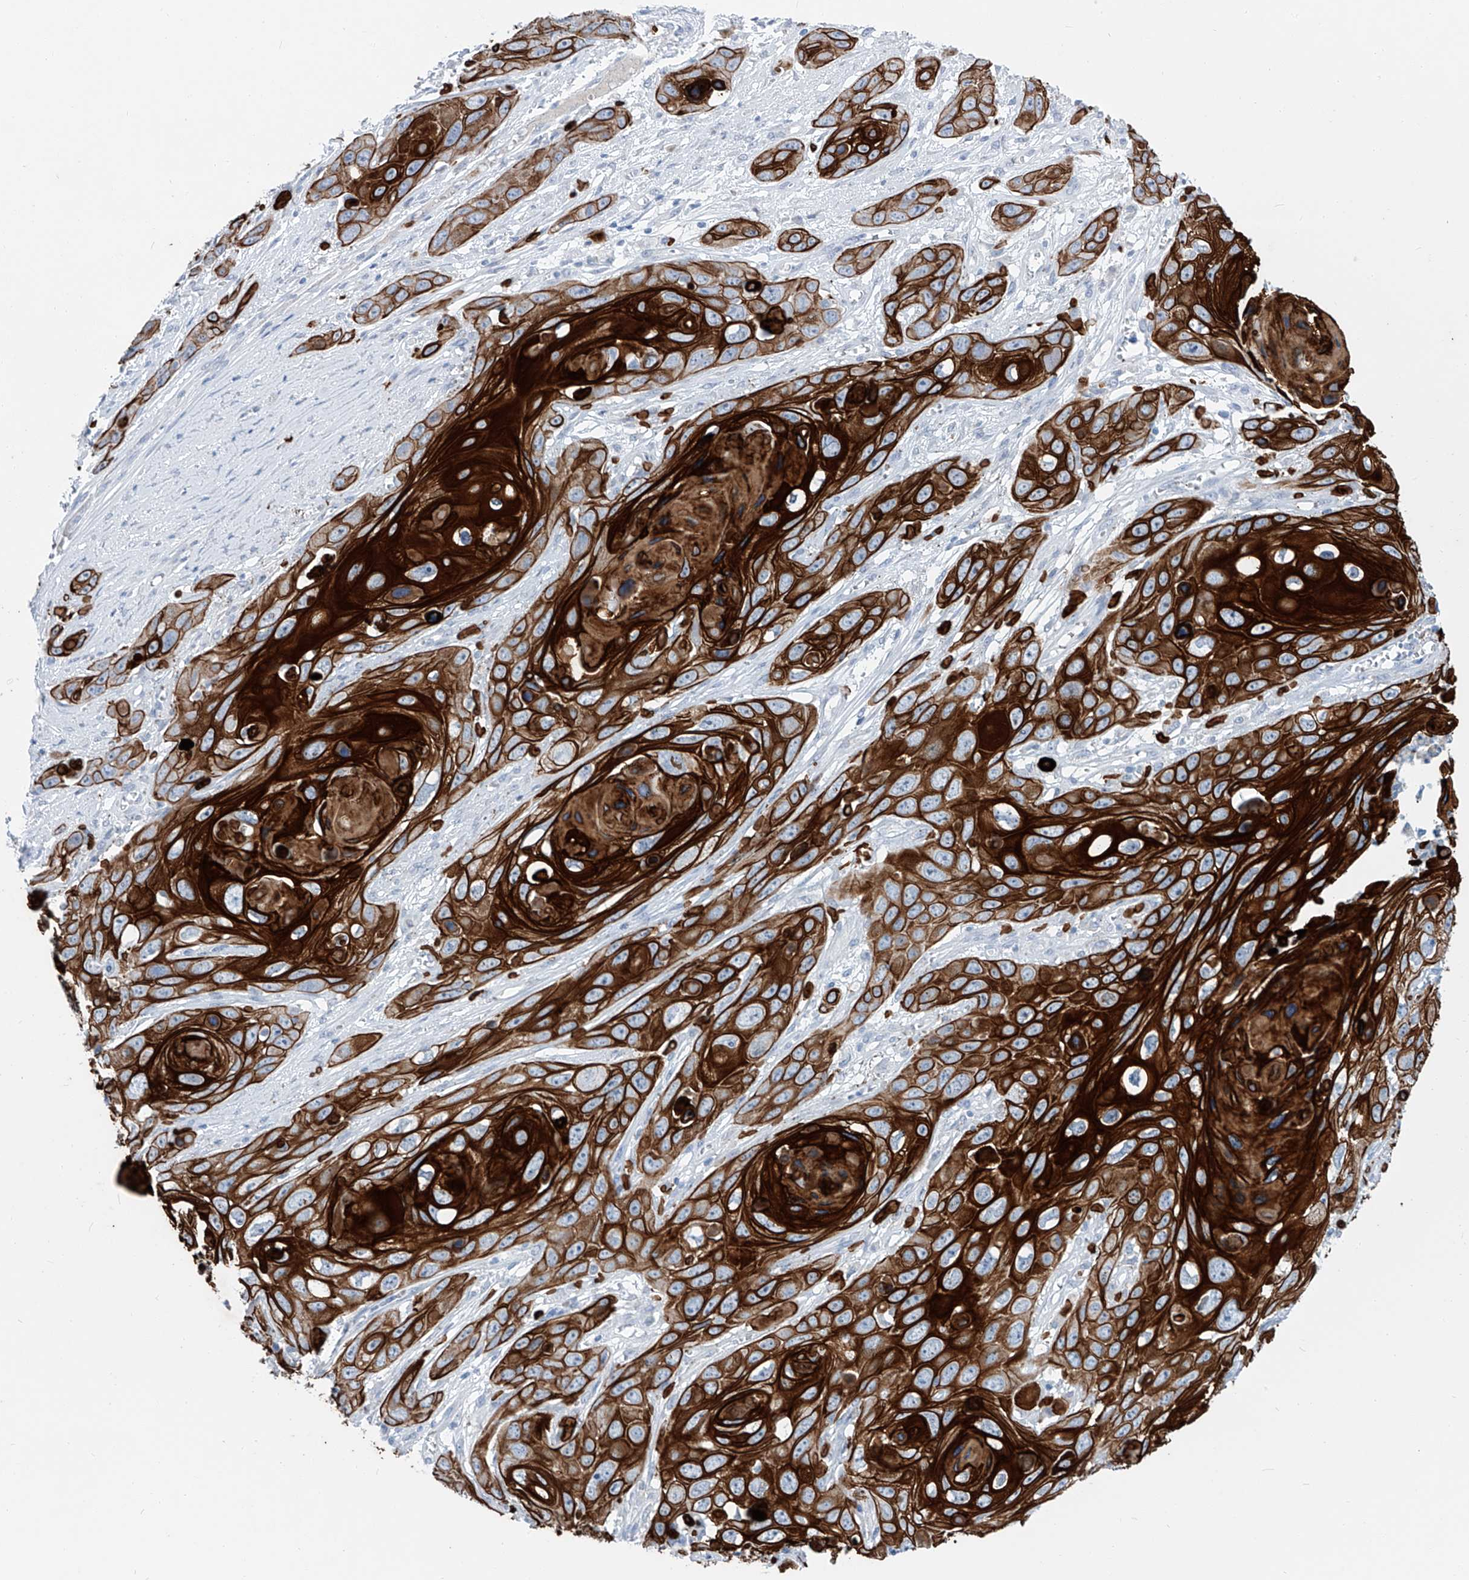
{"staining": {"intensity": "strong", "quantity": ">75%", "location": "cytoplasmic/membranous"}, "tissue": "skin cancer", "cell_type": "Tumor cells", "image_type": "cancer", "snomed": [{"axis": "morphology", "description": "Squamous cell carcinoma, NOS"}, {"axis": "topography", "description": "Skin"}], "caption": "An immunohistochemistry image of tumor tissue is shown. Protein staining in brown shows strong cytoplasmic/membranous positivity in squamous cell carcinoma (skin) within tumor cells.", "gene": "FRS3", "patient": {"sex": "male", "age": 55}}